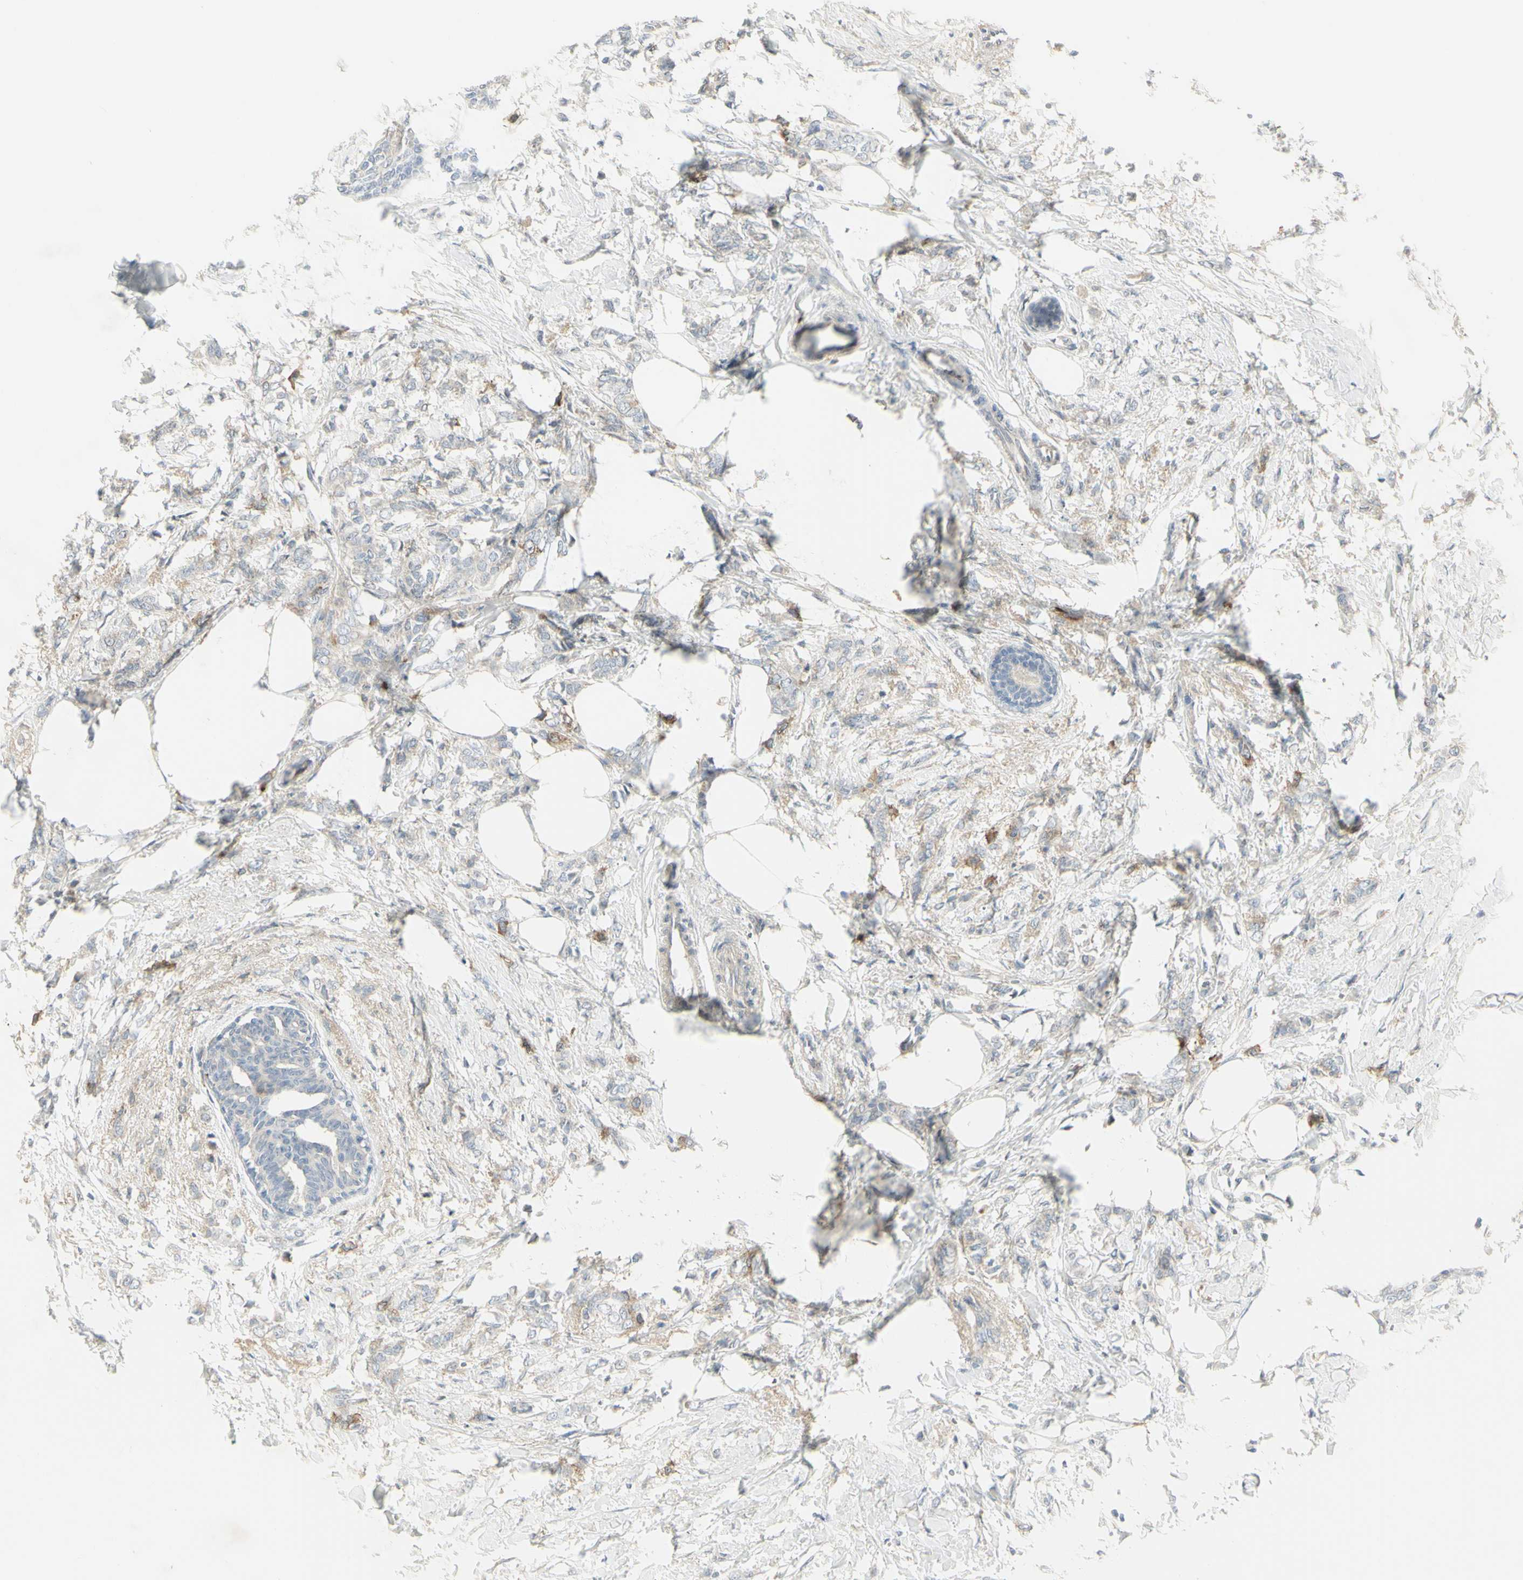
{"staining": {"intensity": "weak", "quantity": "25%-75%", "location": "cytoplasmic/membranous"}, "tissue": "breast cancer", "cell_type": "Tumor cells", "image_type": "cancer", "snomed": [{"axis": "morphology", "description": "Lobular carcinoma, in situ"}, {"axis": "morphology", "description": "Lobular carcinoma"}, {"axis": "topography", "description": "Breast"}], "caption": "IHC photomicrograph of neoplastic tissue: breast lobular carcinoma stained using immunohistochemistry reveals low levels of weak protein expression localized specifically in the cytoplasmic/membranous of tumor cells, appearing as a cytoplasmic/membranous brown color.", "gene": "CCNB2", "patient": {"sex": "female", "age": 41}}